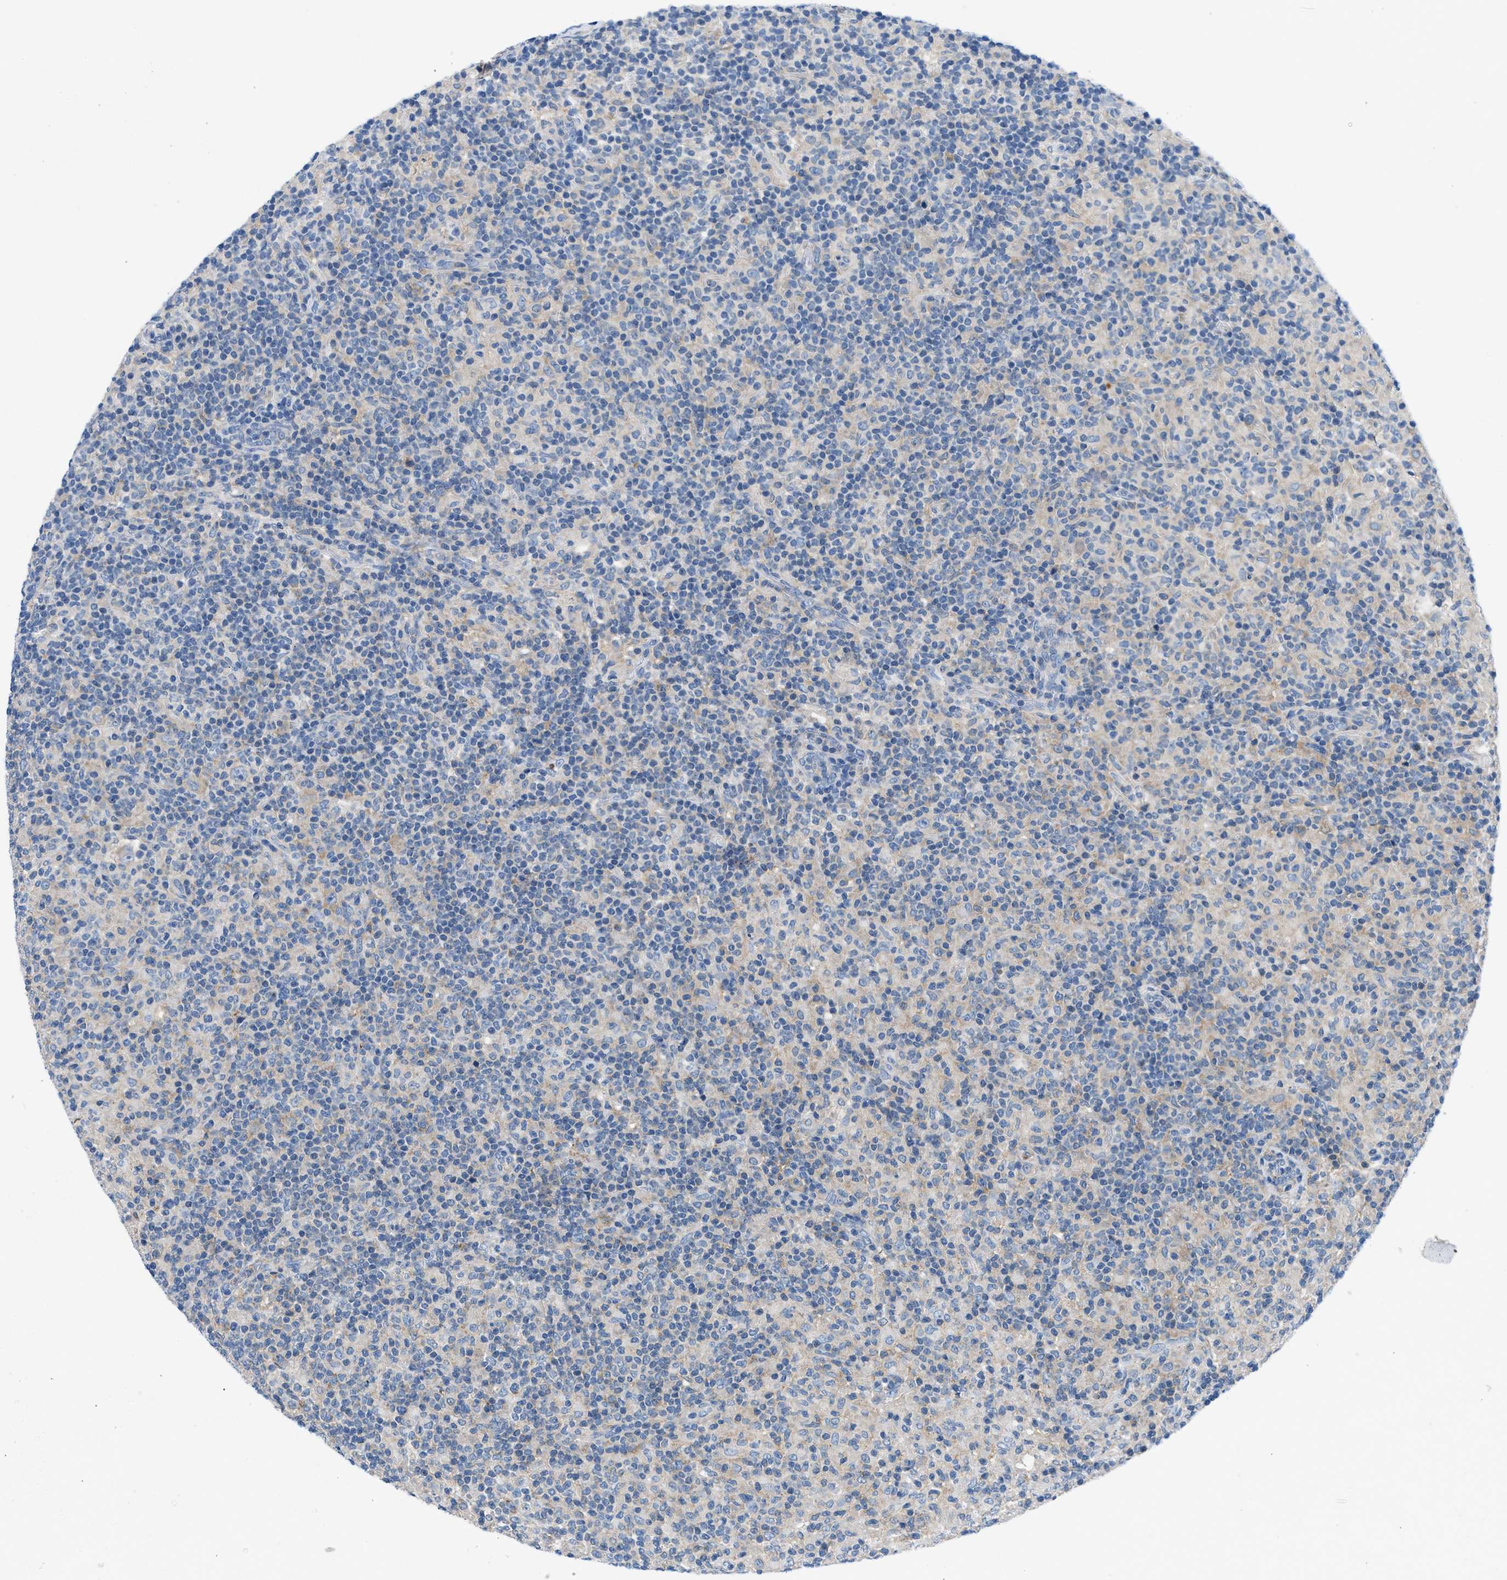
{"staining": {"intensity": "weak", "quantity": "25%-75%", "location": "cytoplasmic/membranous"}, "tissue": "lymphoma", "cell_type": "Tumor cells", "image_type": "cancer", "snomed": [{"axis": "morphology", "description": "Hodgkin's disease, NOS"}, {"axis": "topography", "description": "Lymph node"}], "caption": "A high-resolution image shows IHC staining of Hodgkin's disease, which demonstrates weak cytoplasmic/membranous positivity in about 25%-75% of tumor cells.", "gene": "BNC2", "patient": {"sex": "male", "age": 70}}